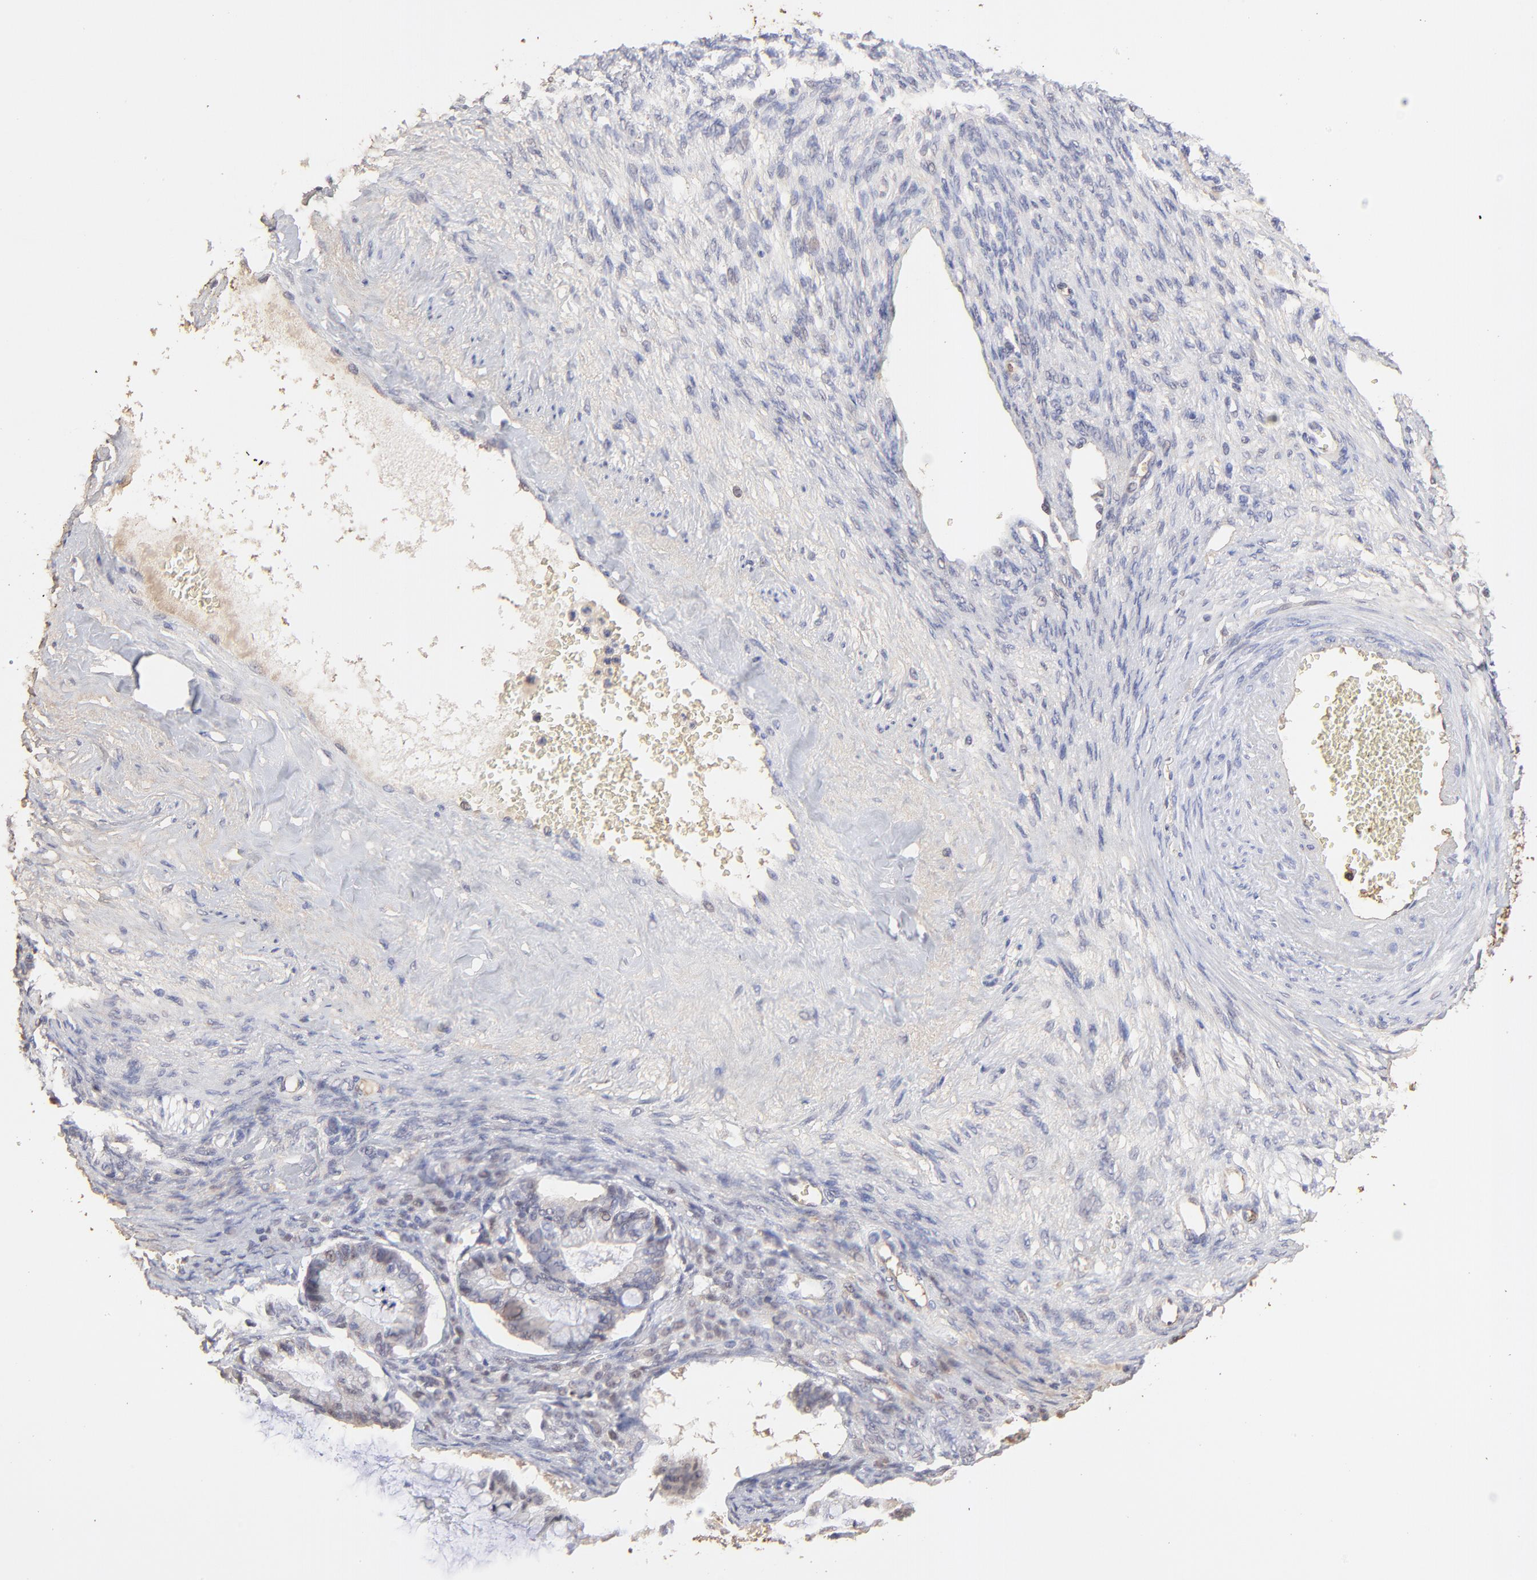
{"staining": {"intensity": "weak", "quantity": "<25%", "location": "cytoplasmic/membranous,nuclear"}, "tissue": "ovarian cancer", "cell_type": "Tumor cells", "image_type": "cancer", "snomed": [{"axis": "morphology", "description": "Cystadenocarcinoma, mucinous, NOS"}, {"axis": "topography", "description": "Ovary"}], "caption": "Ovarian cancer stained for a protein using immunohistochemistry displays no positivity tumor cells.", "gene": "PSMD14", "patient": {"sex": "female", "age": 57}}